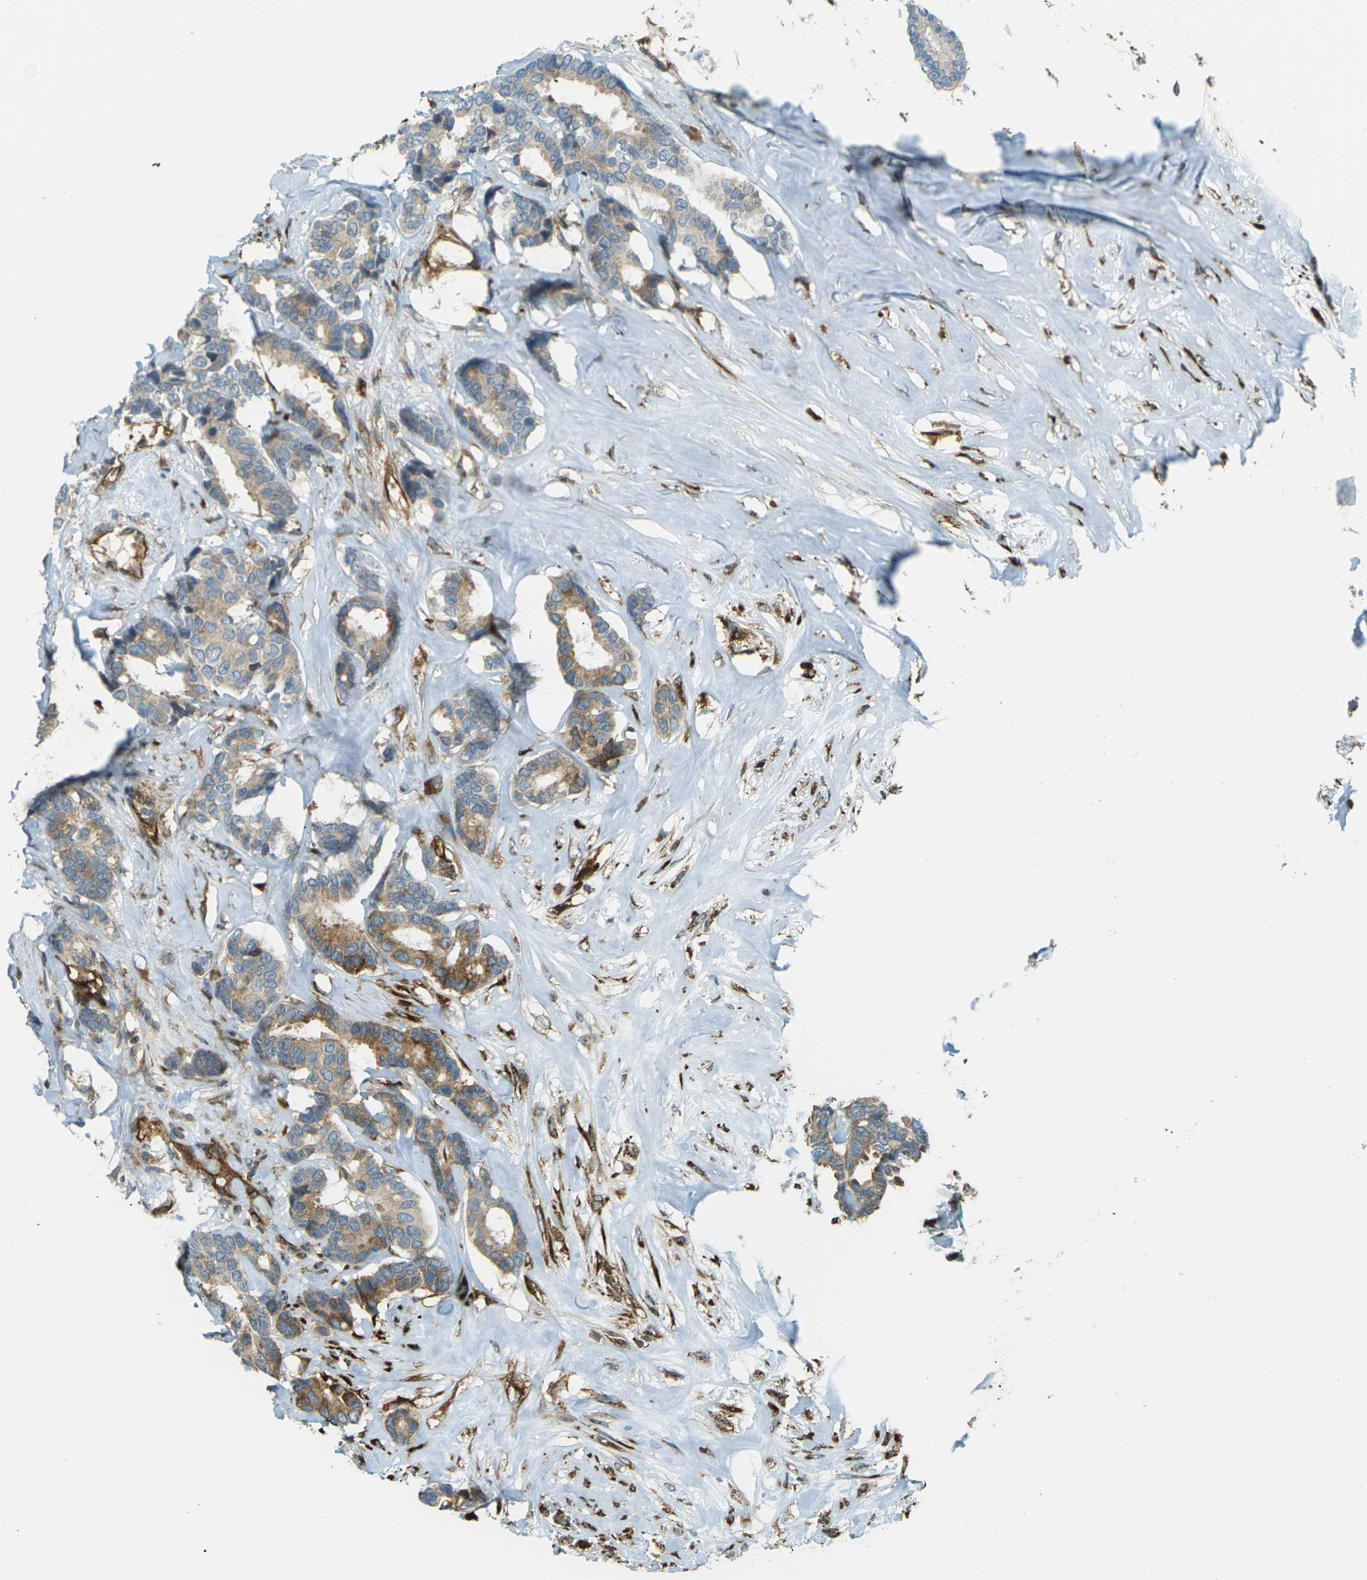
{"staining": {"intensity": "moderate", "quantity": ">75%", "location": "cytoplasmic/membranous"}, "tissue": "breast cancer", "cell_type": "Tumor cells", "image_type": "cancer", "snomed": [{"axis": "morphology", "description": "Duct carcinoma"}, {"axis": "topography", "description": "Breast"}], "caption": "Brown immunohistochemical staining in human breast cancer (infiltrating ductal carcinoma) exhibits moderate cytoplasmic/membranous positivity in approximately >75% of tumor cells.", "gene": "S1PR1", "patient": {"sex": "female", "age": 87}}